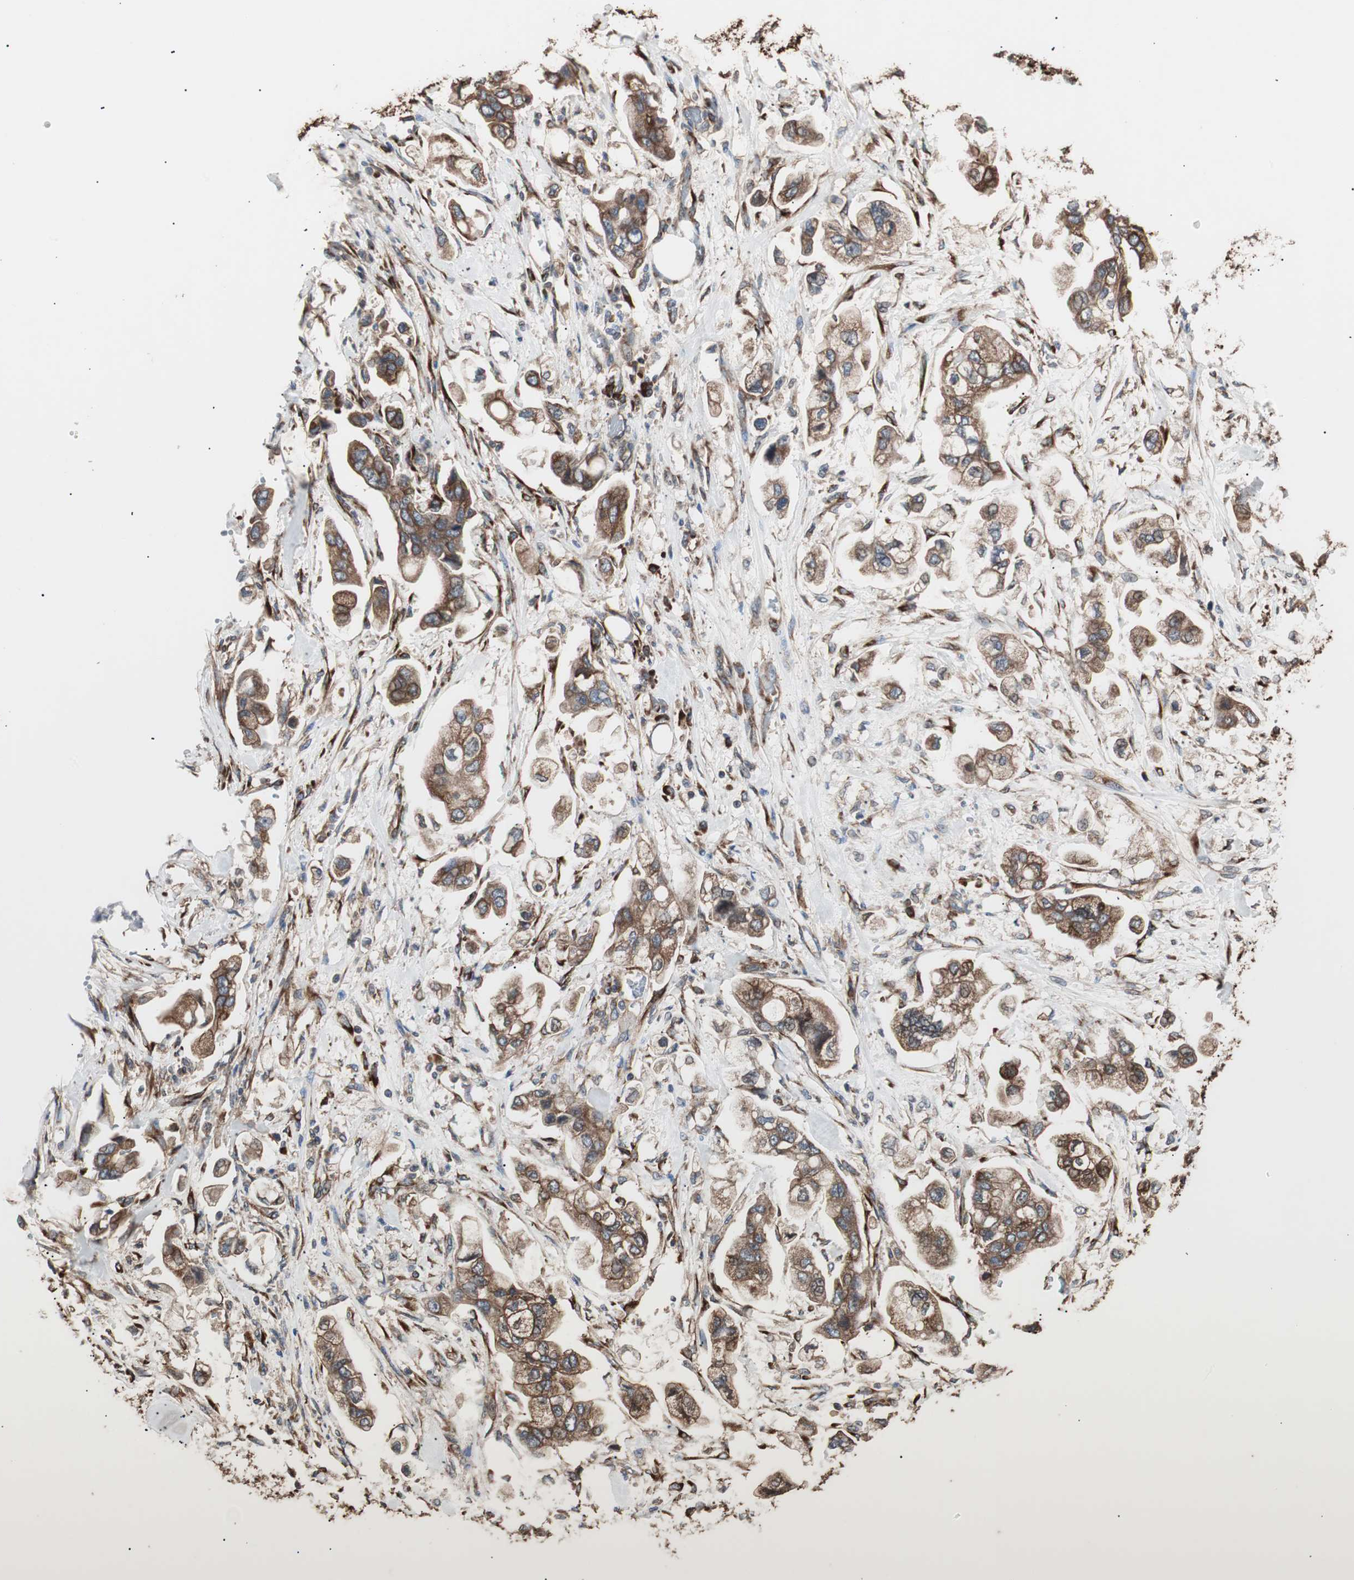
{"staining": {"intensity": "strong", "quantity": ">75%", "location": "cytoplasmic/membranous"}, "tissue": "stomach cancer", "cell_type": "Tumor cells", "image_type": "cancer", "snomed": [{"axis": "morphology", "description": "Adenocarcinoma, NOS"}, {"axis": "topography", "description": "Stomach"}], "caption": "DAB immunohistochemical staining of stomach adenocarcinoma exhibits strong cytoplasmic/membranous protein staining in about >75% of tumor cells.", "gene": "LZTS1", "patient": {"sex": "male", "age": 62}}